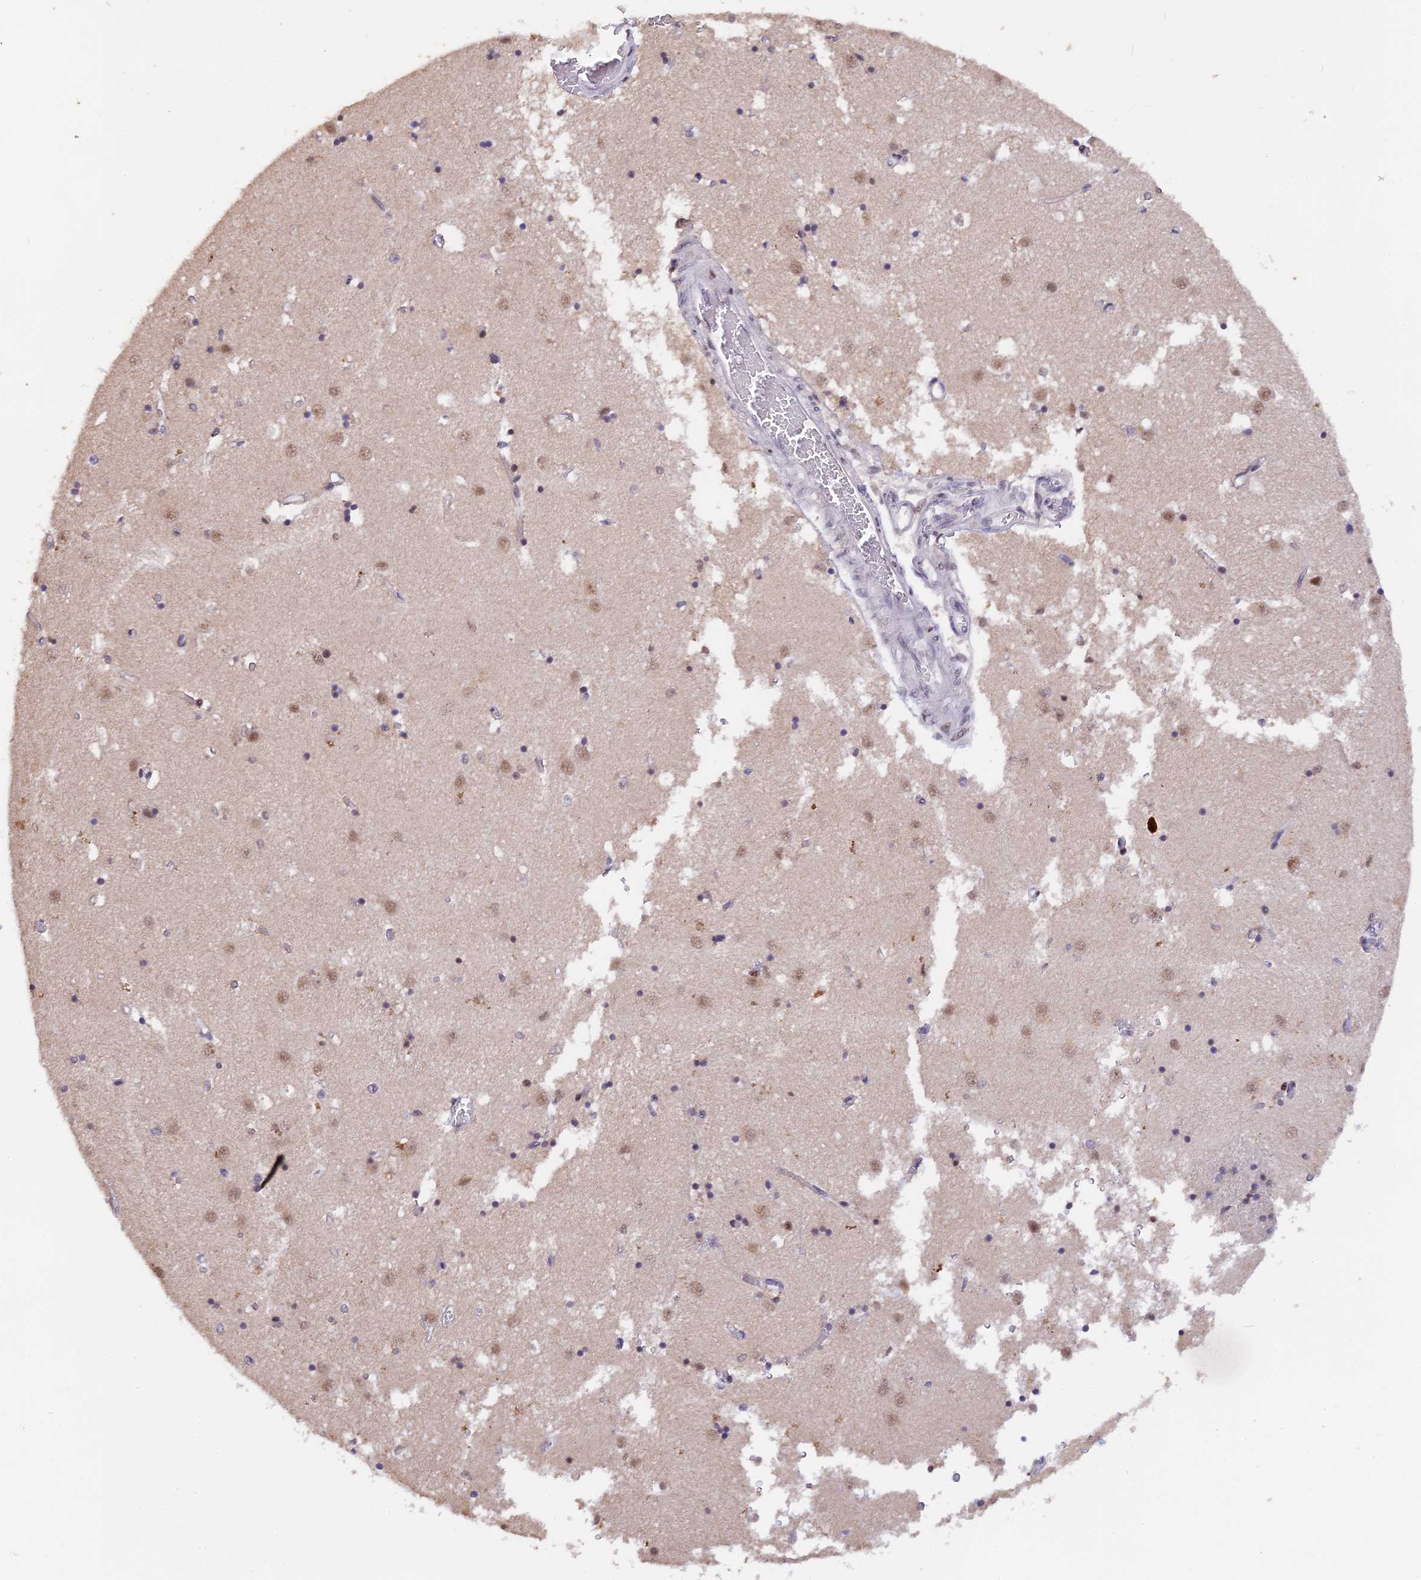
{"staining": {"intensity": "negative", "quantity": "none", "location": "none"}, "tissue": "caudate", "cell_type": "Glial cells", "image_type": "normal", "snomed": [{"axis": "morphology", "description": "Normal tissue, NOS"}, {"axis": "topography", "description": "Lateral ventricle wall"}], "caption": "This is an immunohistochemistry histopathology image of normal caudate. There is no expression in glial cells.", "gene": "POLR2C", "patient": {"sex": "male", "age": 70}}